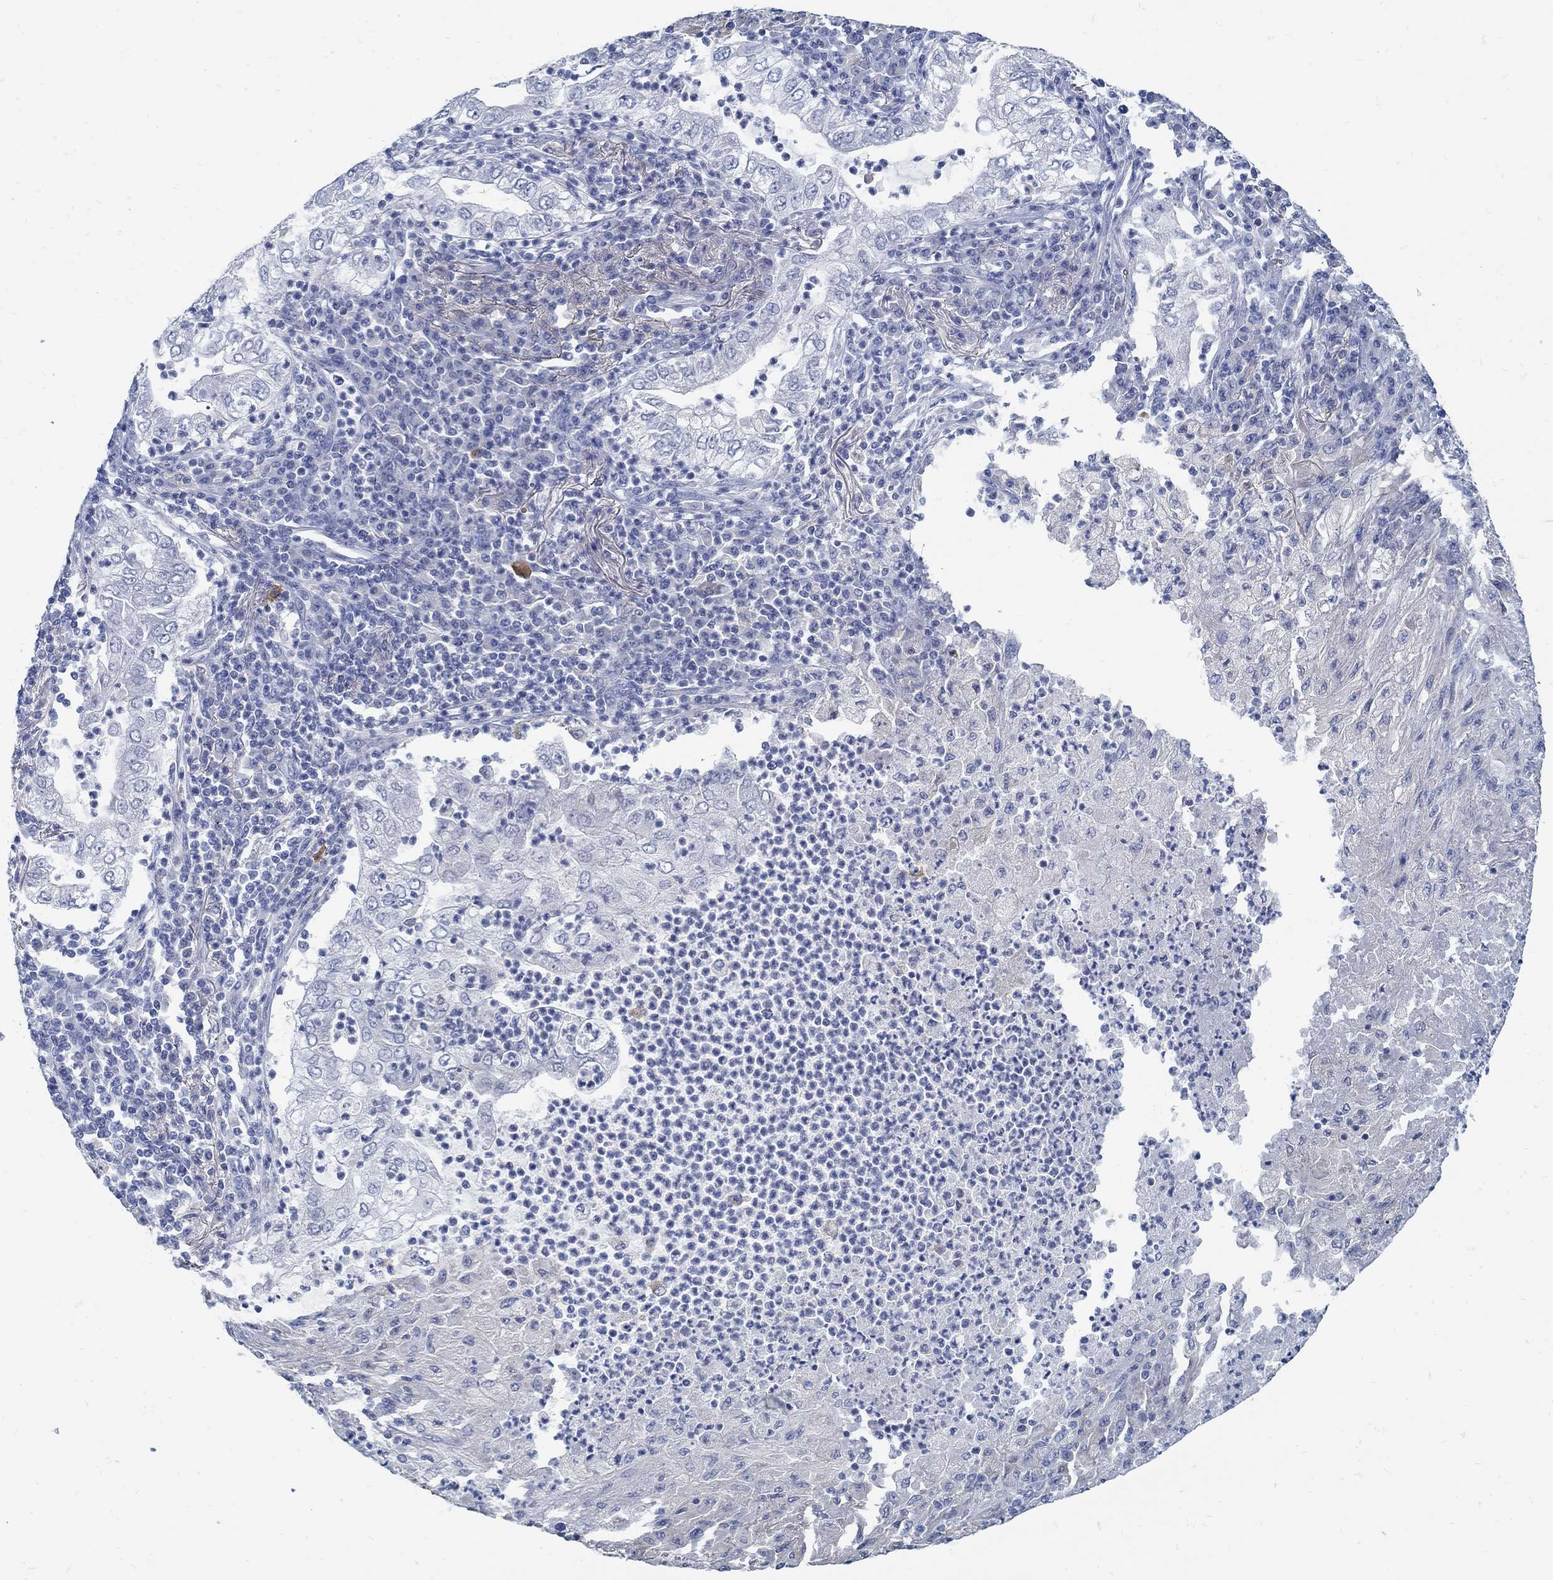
{"staining": {"intensity": "negative", "quantity": "none", "location": "none"}, "tissue": "lung cancer", "cell_type": "Tumor cells", "image_type": "cancer", "snomed": [{"axis": "morphology", "description": "Adenocarcinoma, NOS"}, {"axis": "topography", "description": "Lung"}], "caption": "The photomicrograph demonstrates no significant expression in tumor cells of lung cancer (adenocarcinoma).", "gene": "ZFAND4", "patient": {"sex": "female", "age": 73}}